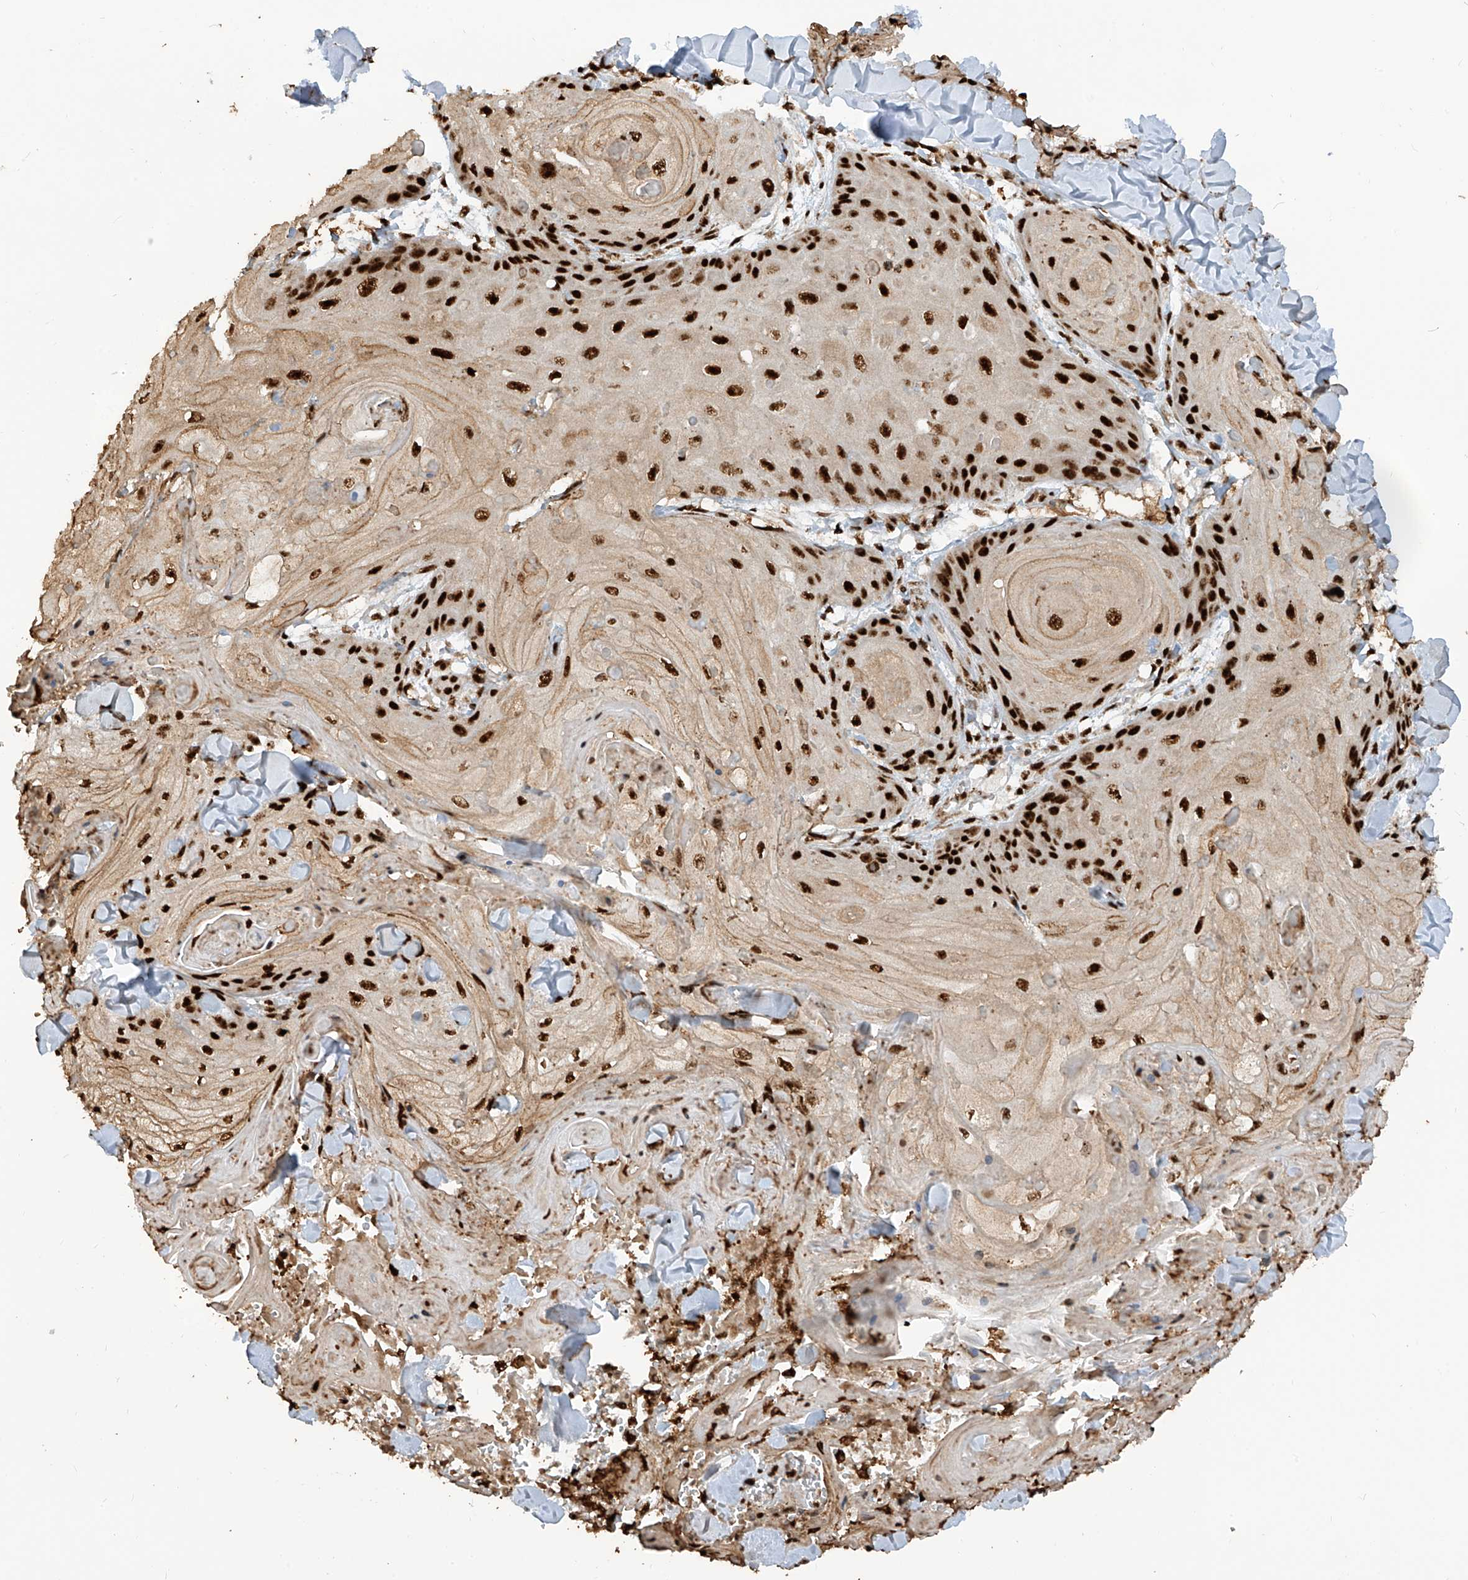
{"staining": {"intensity": "strong", "quantity": ">75%", "location": "nuclear"}, "tissue": "skin cancer", "cell_type": "Tumor cells", "image_type": "cancer", "snomed": [{"axis": "morphology", "description": "Squamous cell carcinoma, NOS"}, {"axis": "topography", "description": "Skin"}], "caption": "Immunohistochemical staining of human skin cancer (squamous cell carcinoma) displays high levels of strong nuclear positivity in about >75% of tumor cells.", "gene": "LBH", "patient": {"sex": "male", "age": 74}}